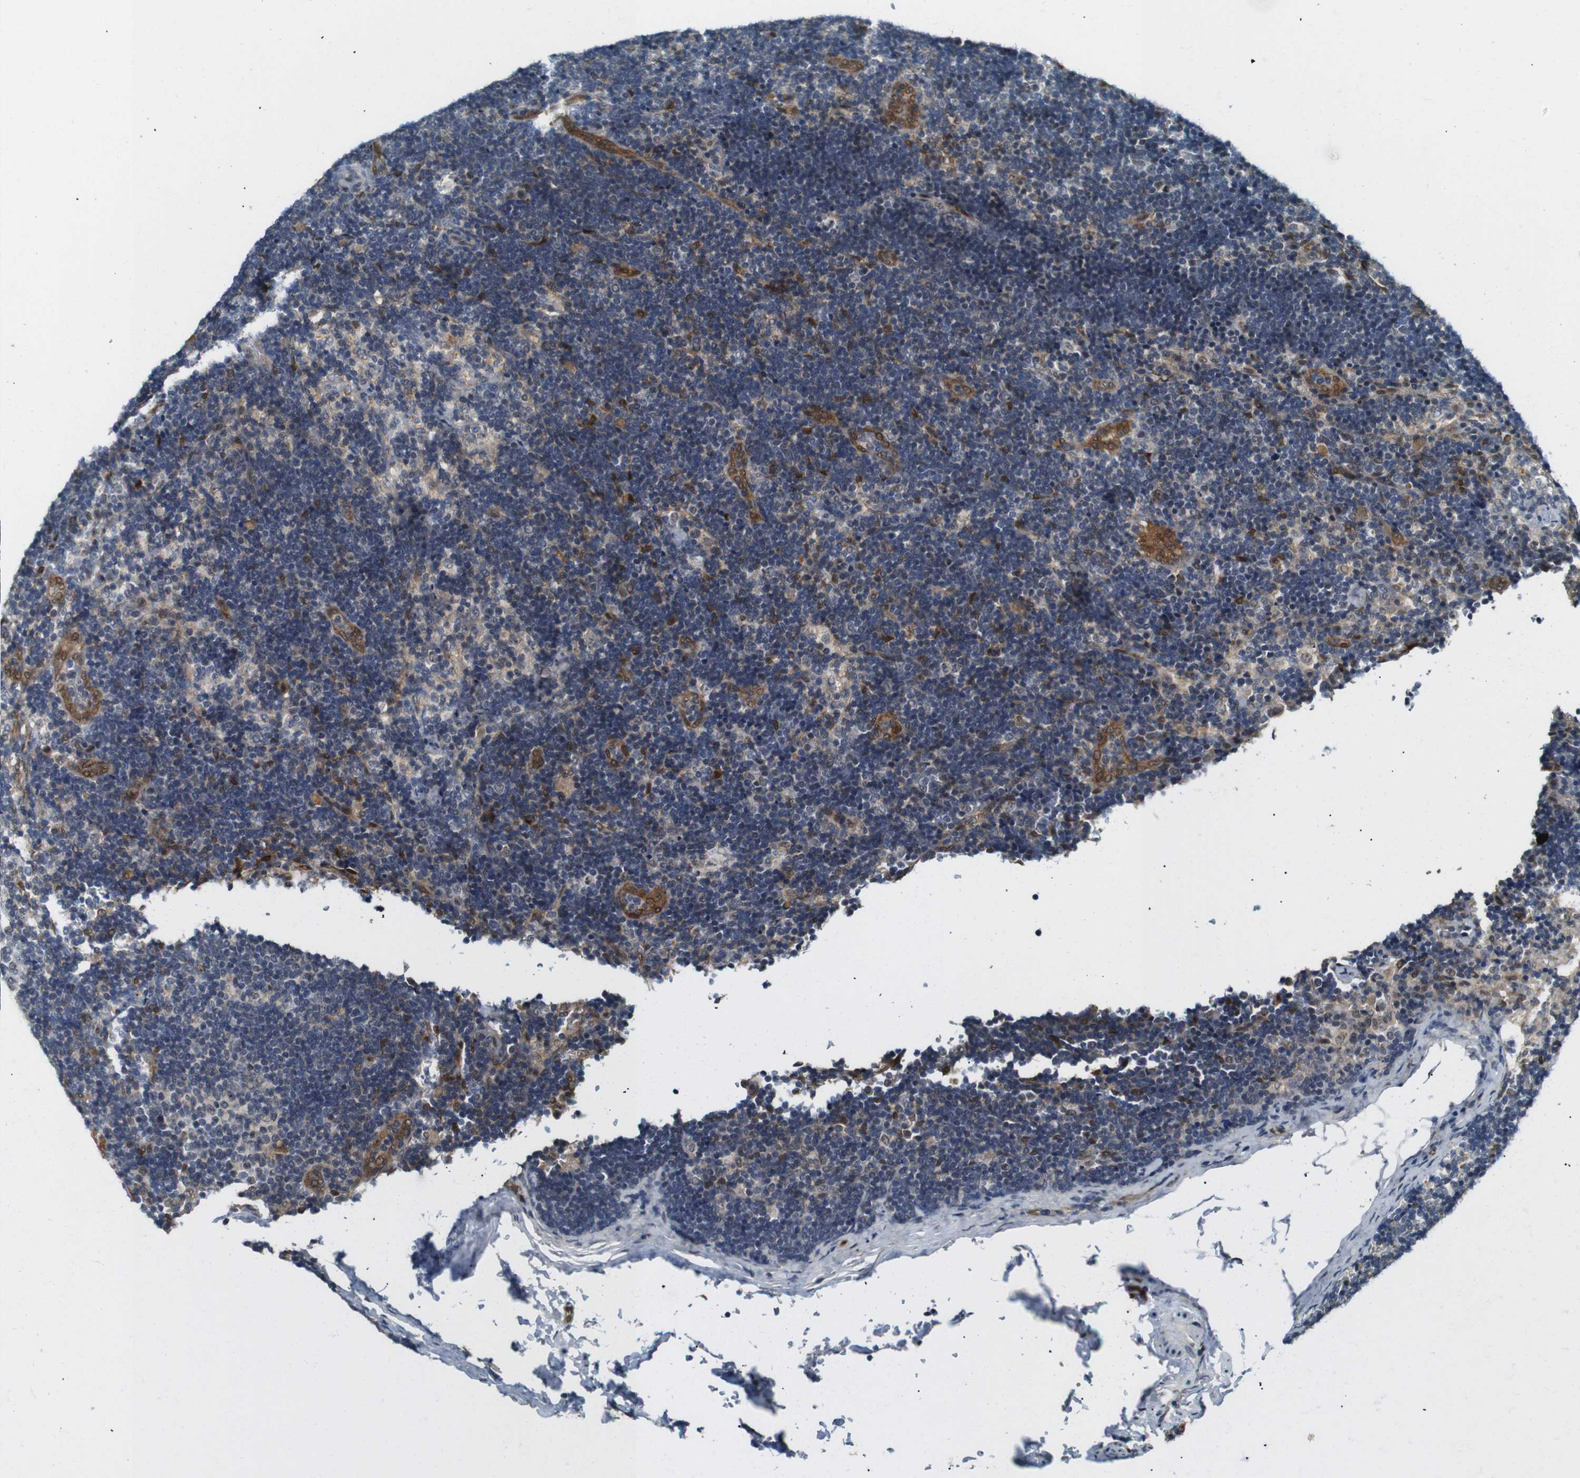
{"staining": {"intensity": "weak", "quantity": "<25%", "location": "cytoplasmic/membranous"}, "tissue": "lymph node", "cell_type": "Germinal center cells", "image_type": "normal", "snomed": [{"axis": "morphology", "description": "Normal tissue, NOS"}, {"axis": "topography", "description": "Lymph node"}], "caption": "High magnification brightfield microscopy of benign lymph node stained with DAB (3,3'-diaminobenzidine) (brown) and counterstained with hematoxylin (blue): germinal center cells show no significant positivity.", "gene": "LXN", "patient": {"sex": "female", "age": 14}}